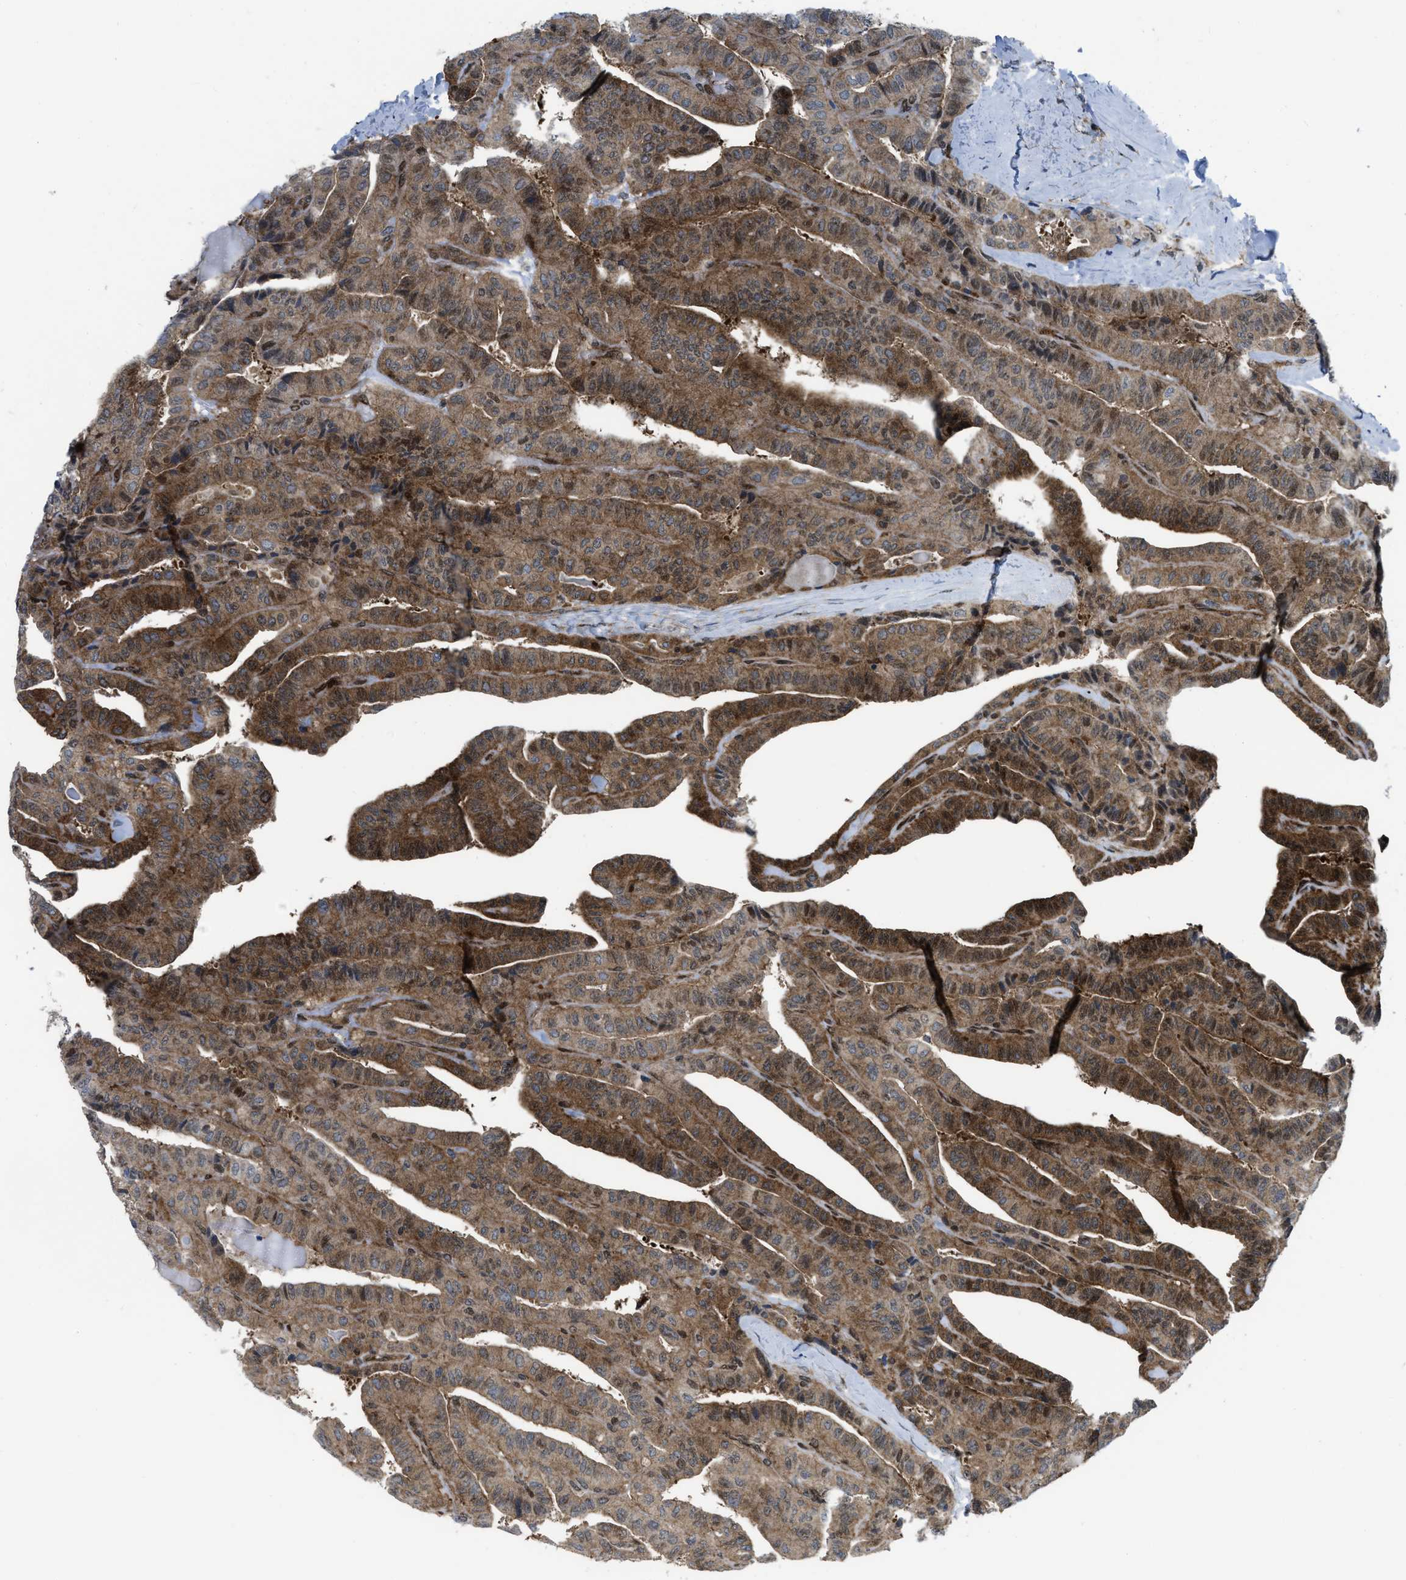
{"staining": {"intensity": "moderate", "quantity": ">75%", "location": "cytoplasmic/membranous"}, "tissue": "thyroid cancer", "cell_type": "Tumor cells", "image_type": "cancer", "snomed": [{"axis": "morphology", "description": "Papillary adenocarcinoma, NOS"}, {"axis": "topography", "description": "Thyroid gland"}], "caption": "High-power microscopy captured an immunohistochemistry (IHC) photomicrograph of thyroid papillary adenocarcinoma, revealing moderate cytoplasmic/membranous expression in approximately >75% of tumor cells. (DAB (3,3'-diaminobenzidine) IHC with brightfield microscopy, high magnification).", "gene": "PPP2CB", "patient": {"sex": "male", "age": 77}}